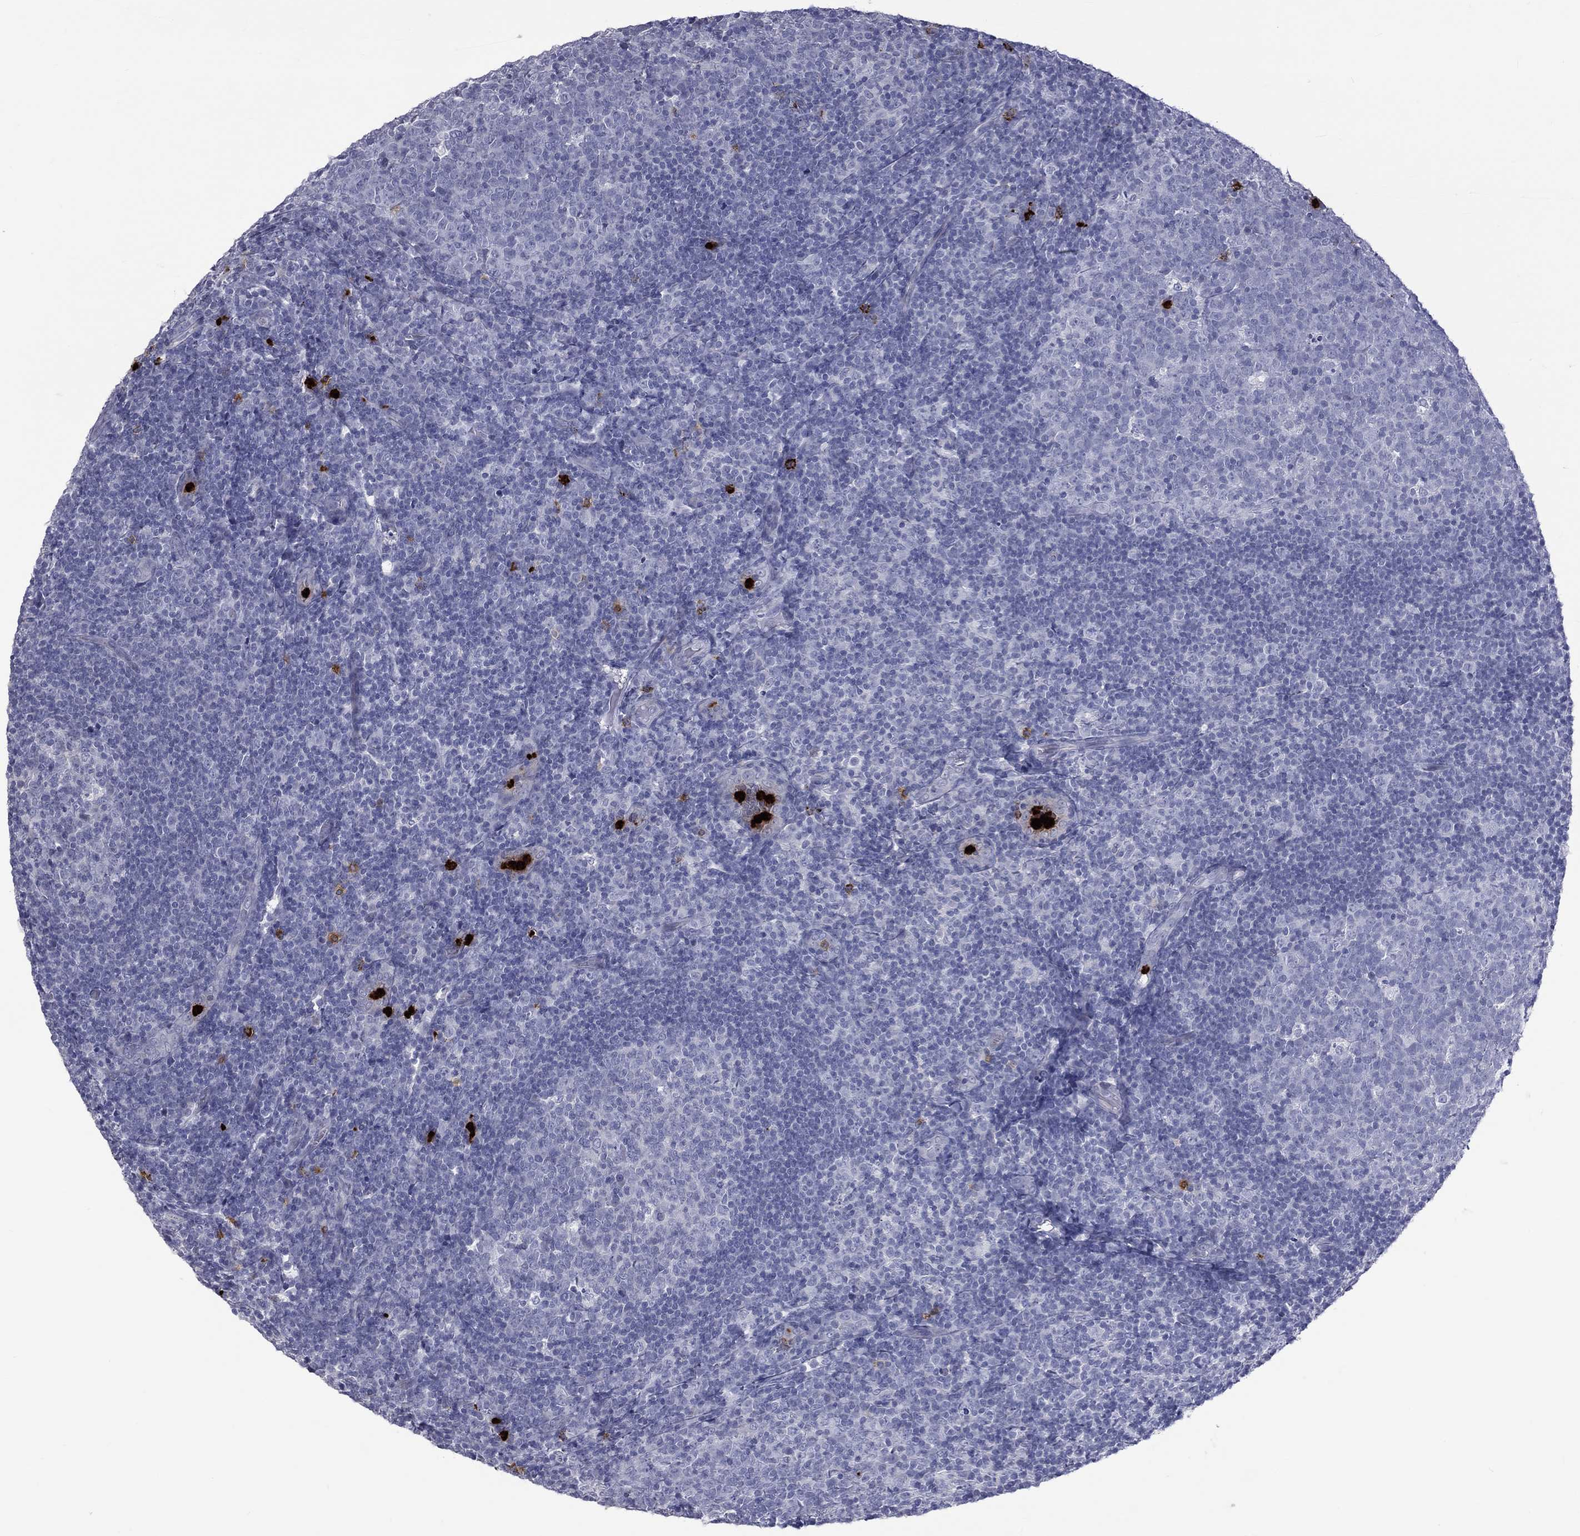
{"staining": {"intensity": "negative", "quantity": "none", "location": "none"}, "tissue": "tonsil", "cell_type": "Germinal center cells", "image_type": "normal", "snomed": [{"axis": "morphology", "description": "Normal tissue, NOS"}, {"axis": "topography", "description": "Tonsil"}], "caption": "Immunohistochemistry photomicrograph of benign tonsil stained for a protein (brown), which reveals no positivity in germinal center cells. (Stains: DAB IHC with hematoxylin counter stain, Microscopy: brightfield microscopy at high magnification).", "gene": "ELANE", "patient": {"sex": "female", "age": 5}}